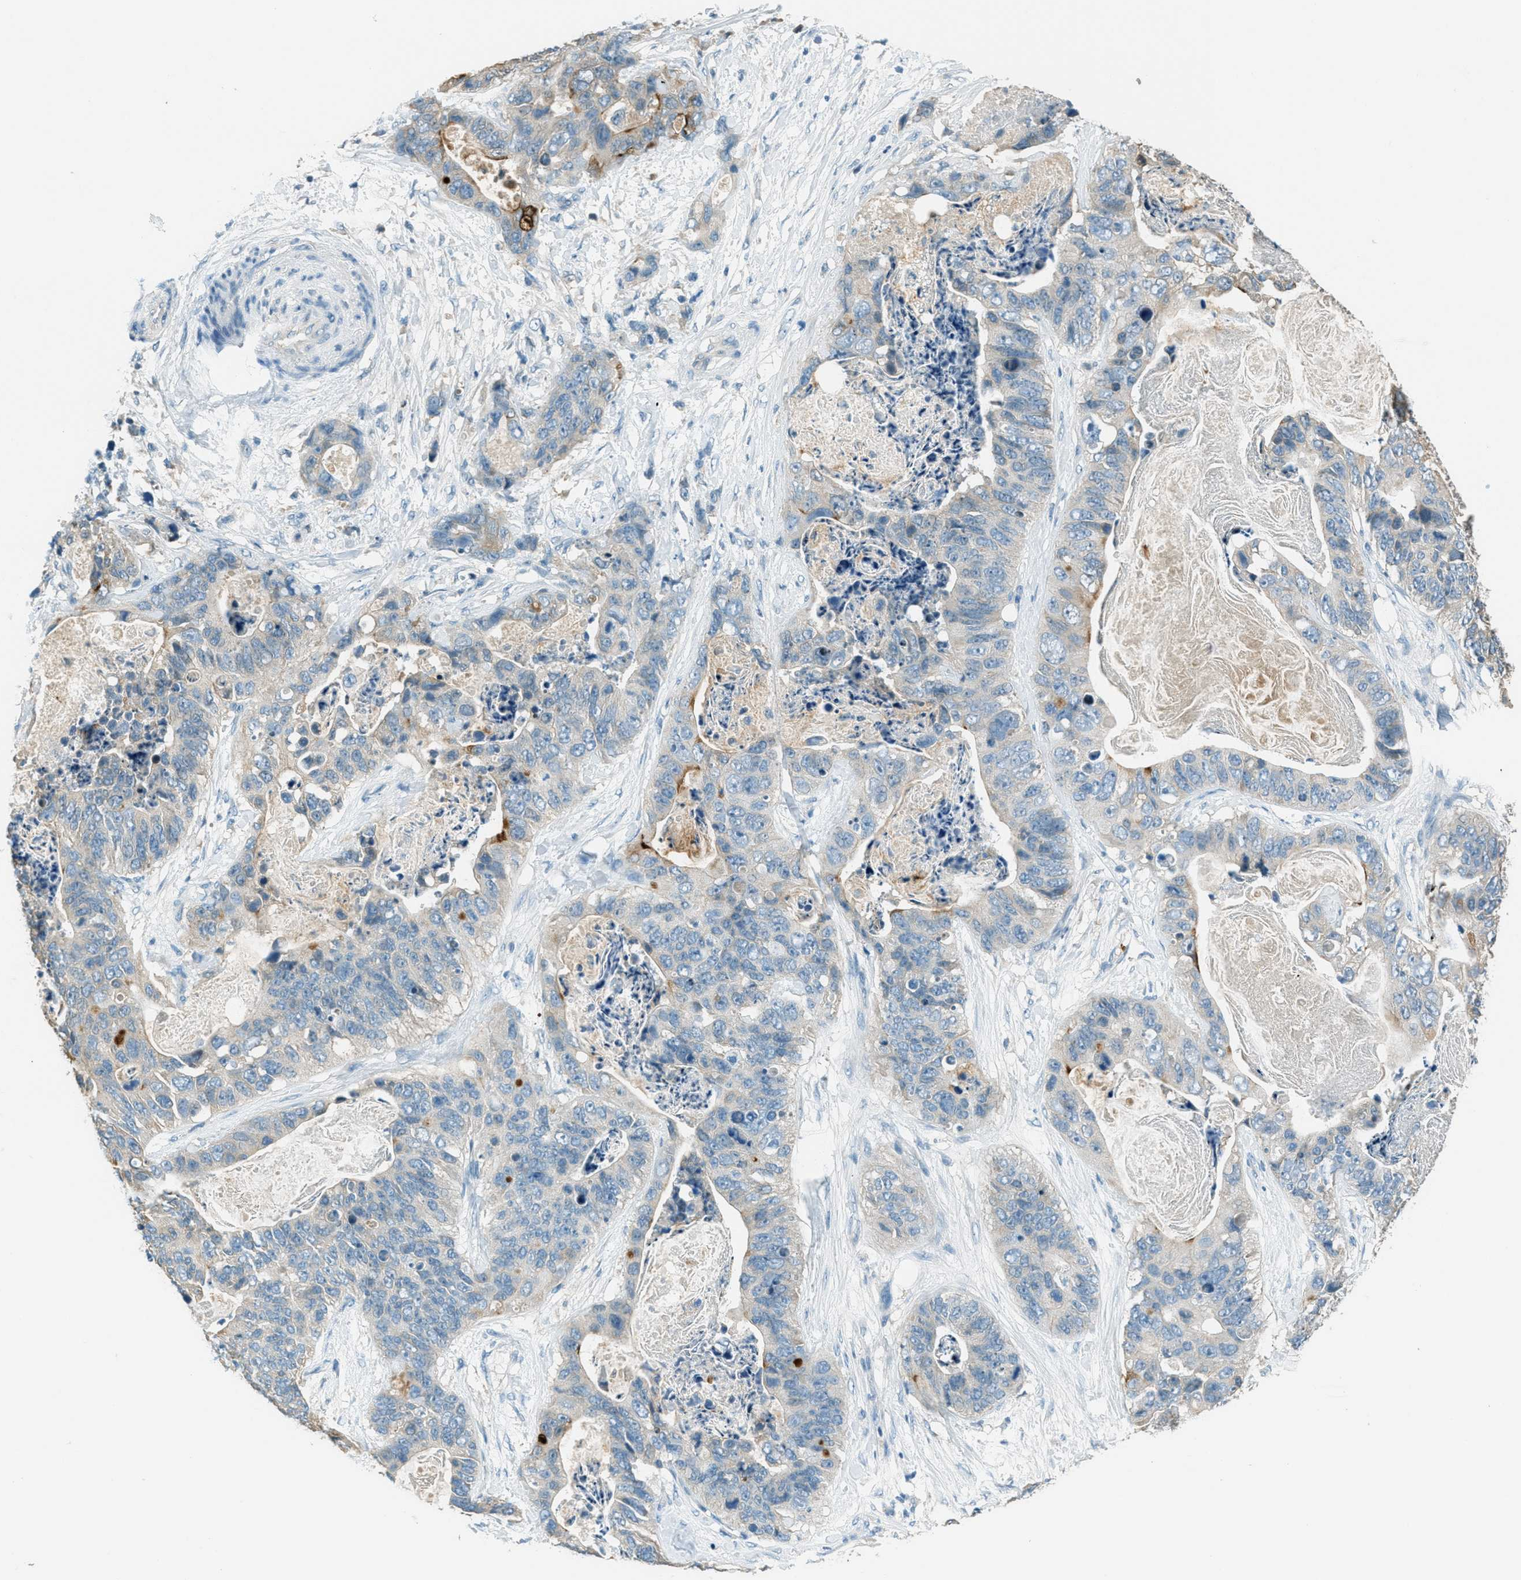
{"staining": {"intensity": "moderate", "quantity": "<25%", "location": "cytoplasmic/membranous"}, "tissue": "stomach cancer", "cell_type": "Tumor cells", "image_type": "cancer", "snomed": [{"axis": "morphology", "description": "Adenocarcinoma, NOS"}, {"axis": "topography", "description": "Stomach"}], "caption": "Stomach cancer (adenocarcinoma) was stained to show a protein in brown. There is low levels of moderate cytoplasmic/membranous positivity in approximately <25% of tumor cells.", "gene": "MSLN", "patient": {"sex": "female", "age": 89}}